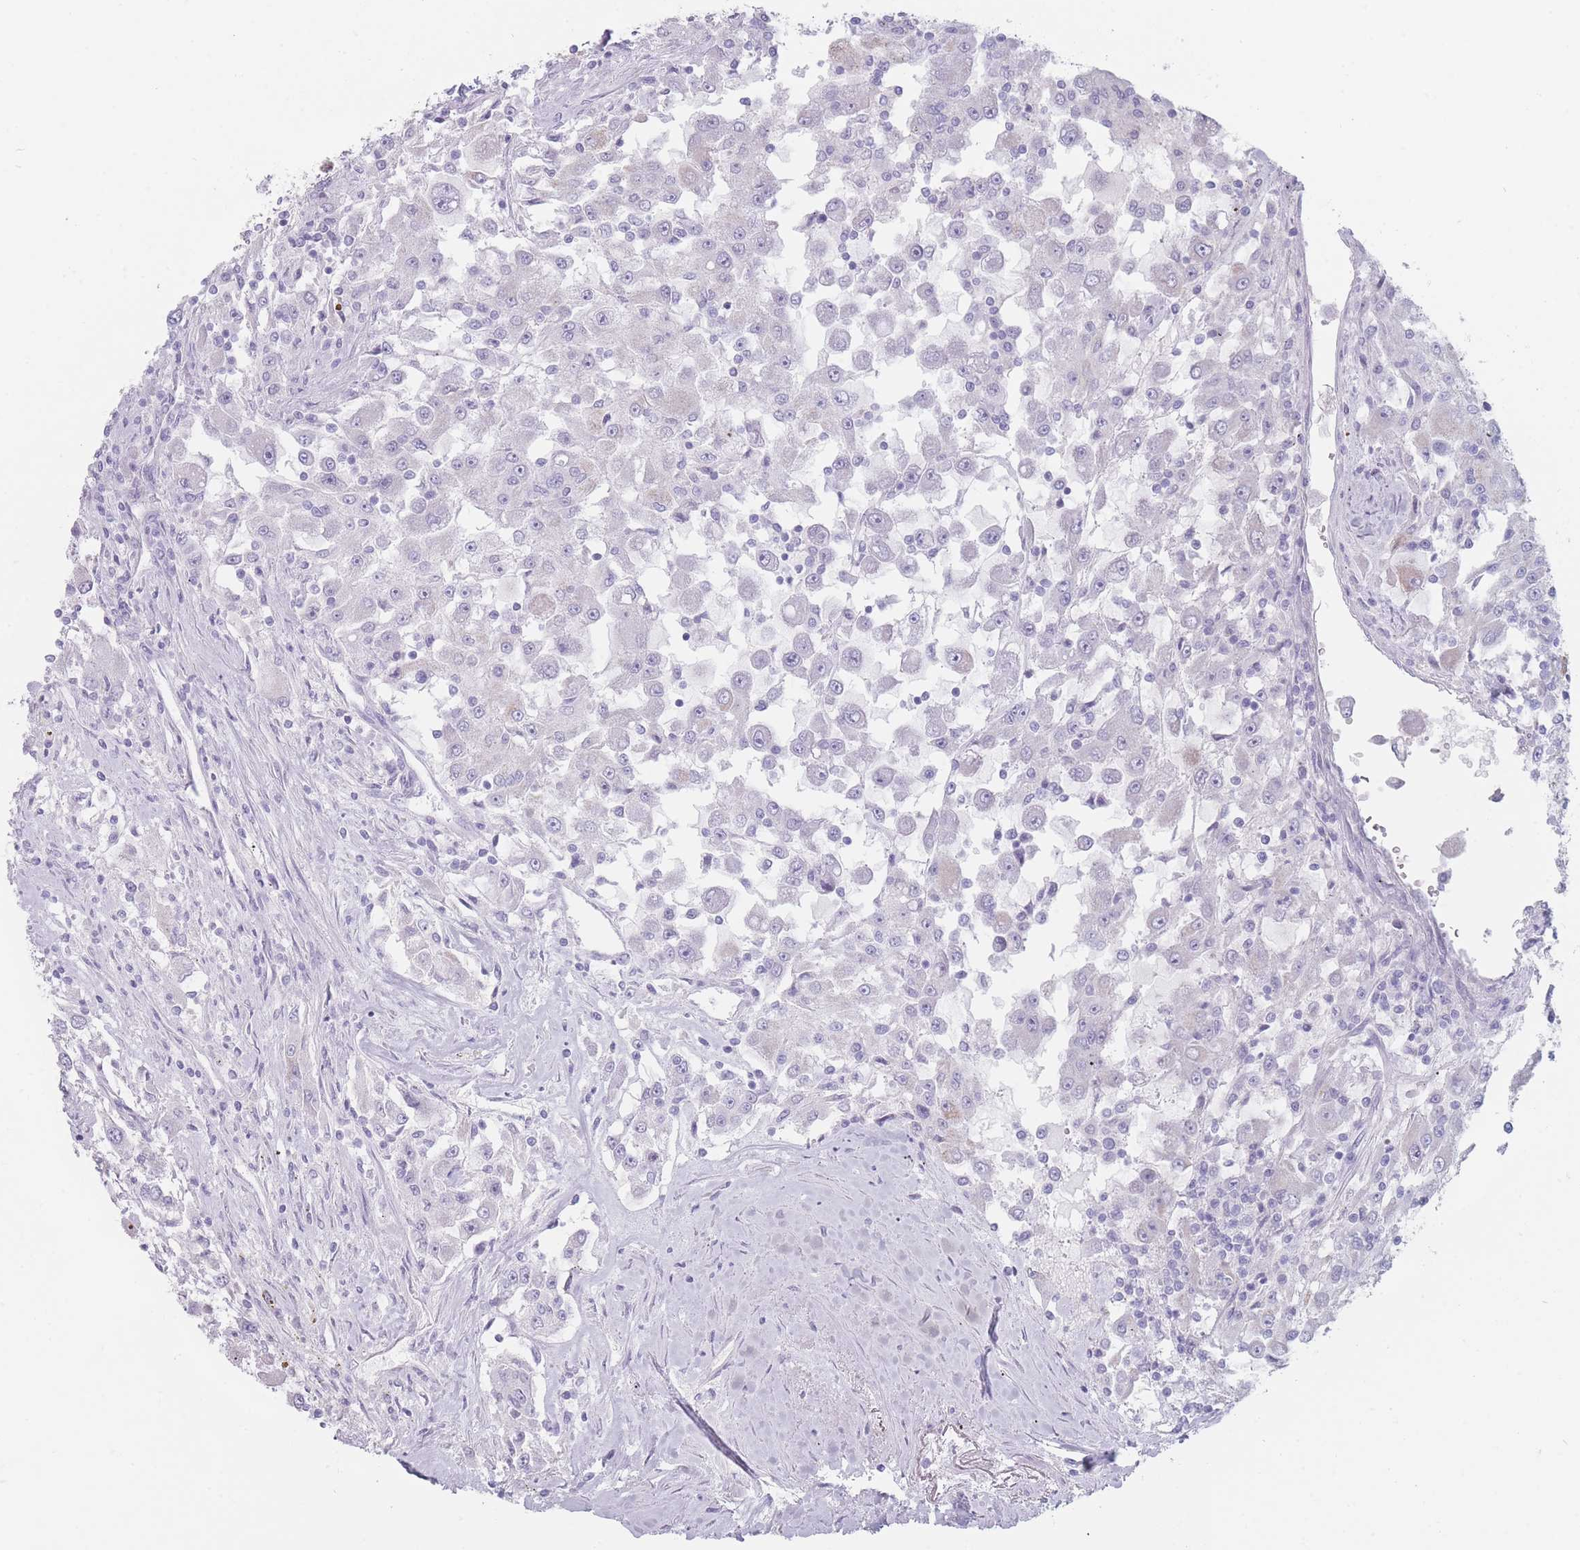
{"staining": {"intensity": "negative", "quantity": "none", "location": "none"}, "tissue": "renal cancer", "cell_type": "Tumor cells", "image_type": "cancer", "snomed": [{"axis": "morphology", "description": "Adenocarcinoma, NOS"}, {"axis": "topography", "description": "Kidney"}], "caption": "A high-resolution photomicrograph shows IHC staining of renal cancer, which shows no significant positivity in tumor cells. (Brightfield microscopy of DAB (3,3'-diaminobenzidine) immunohistochemistry at high magnification).", "gene": "GPR12", "patient": {"sex": "female", "age": 67}}